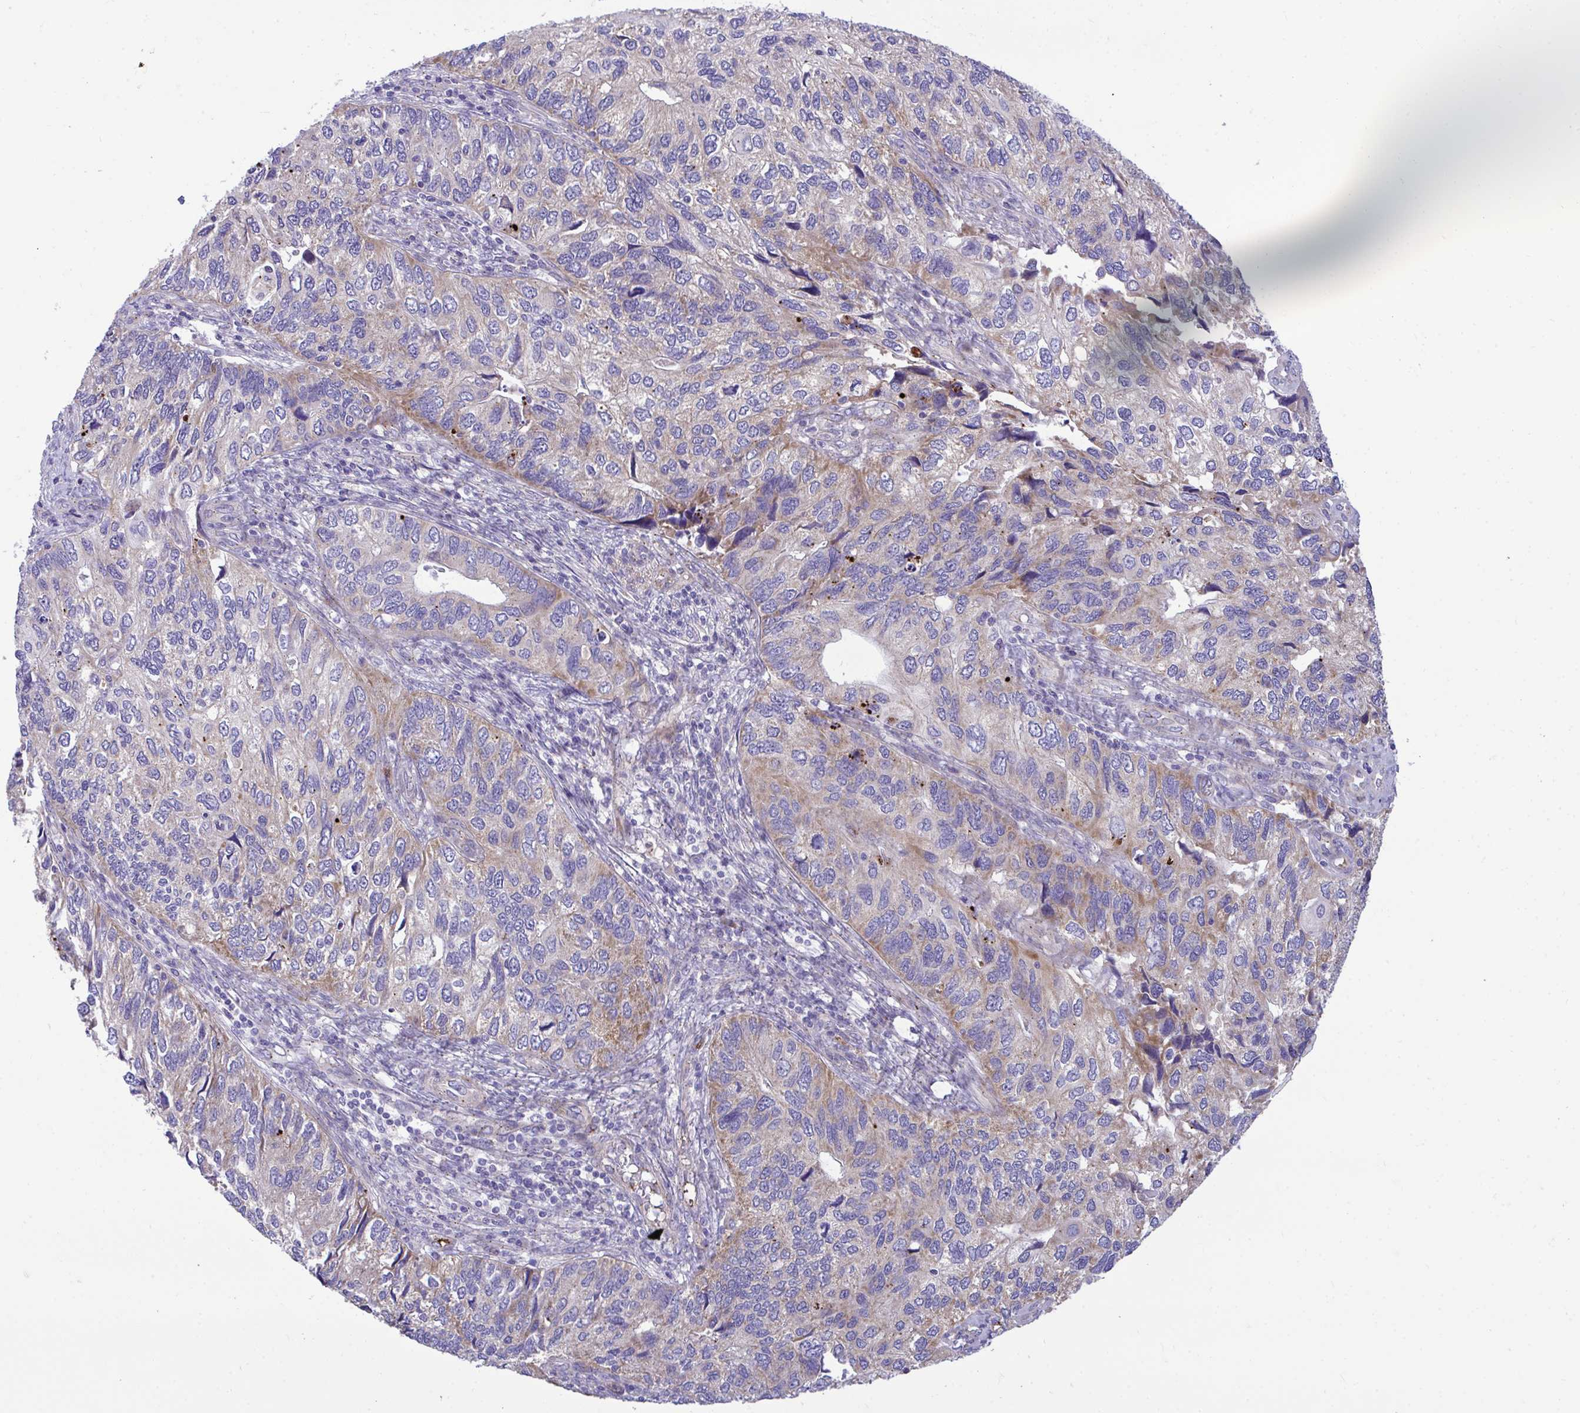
{"staining": {"intensity": "weak", "quantity": "25%-75%", "location": "cytoplasmic/membranous"}, "tissue": "endometrial cancer", "cell_type": "Tumor cells", "image_type": "cancer", "snomed": [{"axis": "morphology", "description": "Carcinoma, NOS"}, {"axis": "topography", "description": "Uterus"}], "caption": "Human endometrial cancer (carcinoma) stained with a brown dye displays weak cytoplasmic/membranous positive staining in approximately 25%-75% of tumor cells.", "gene": "MRPS16", "patient": {"sex": "female", "age": 76}}